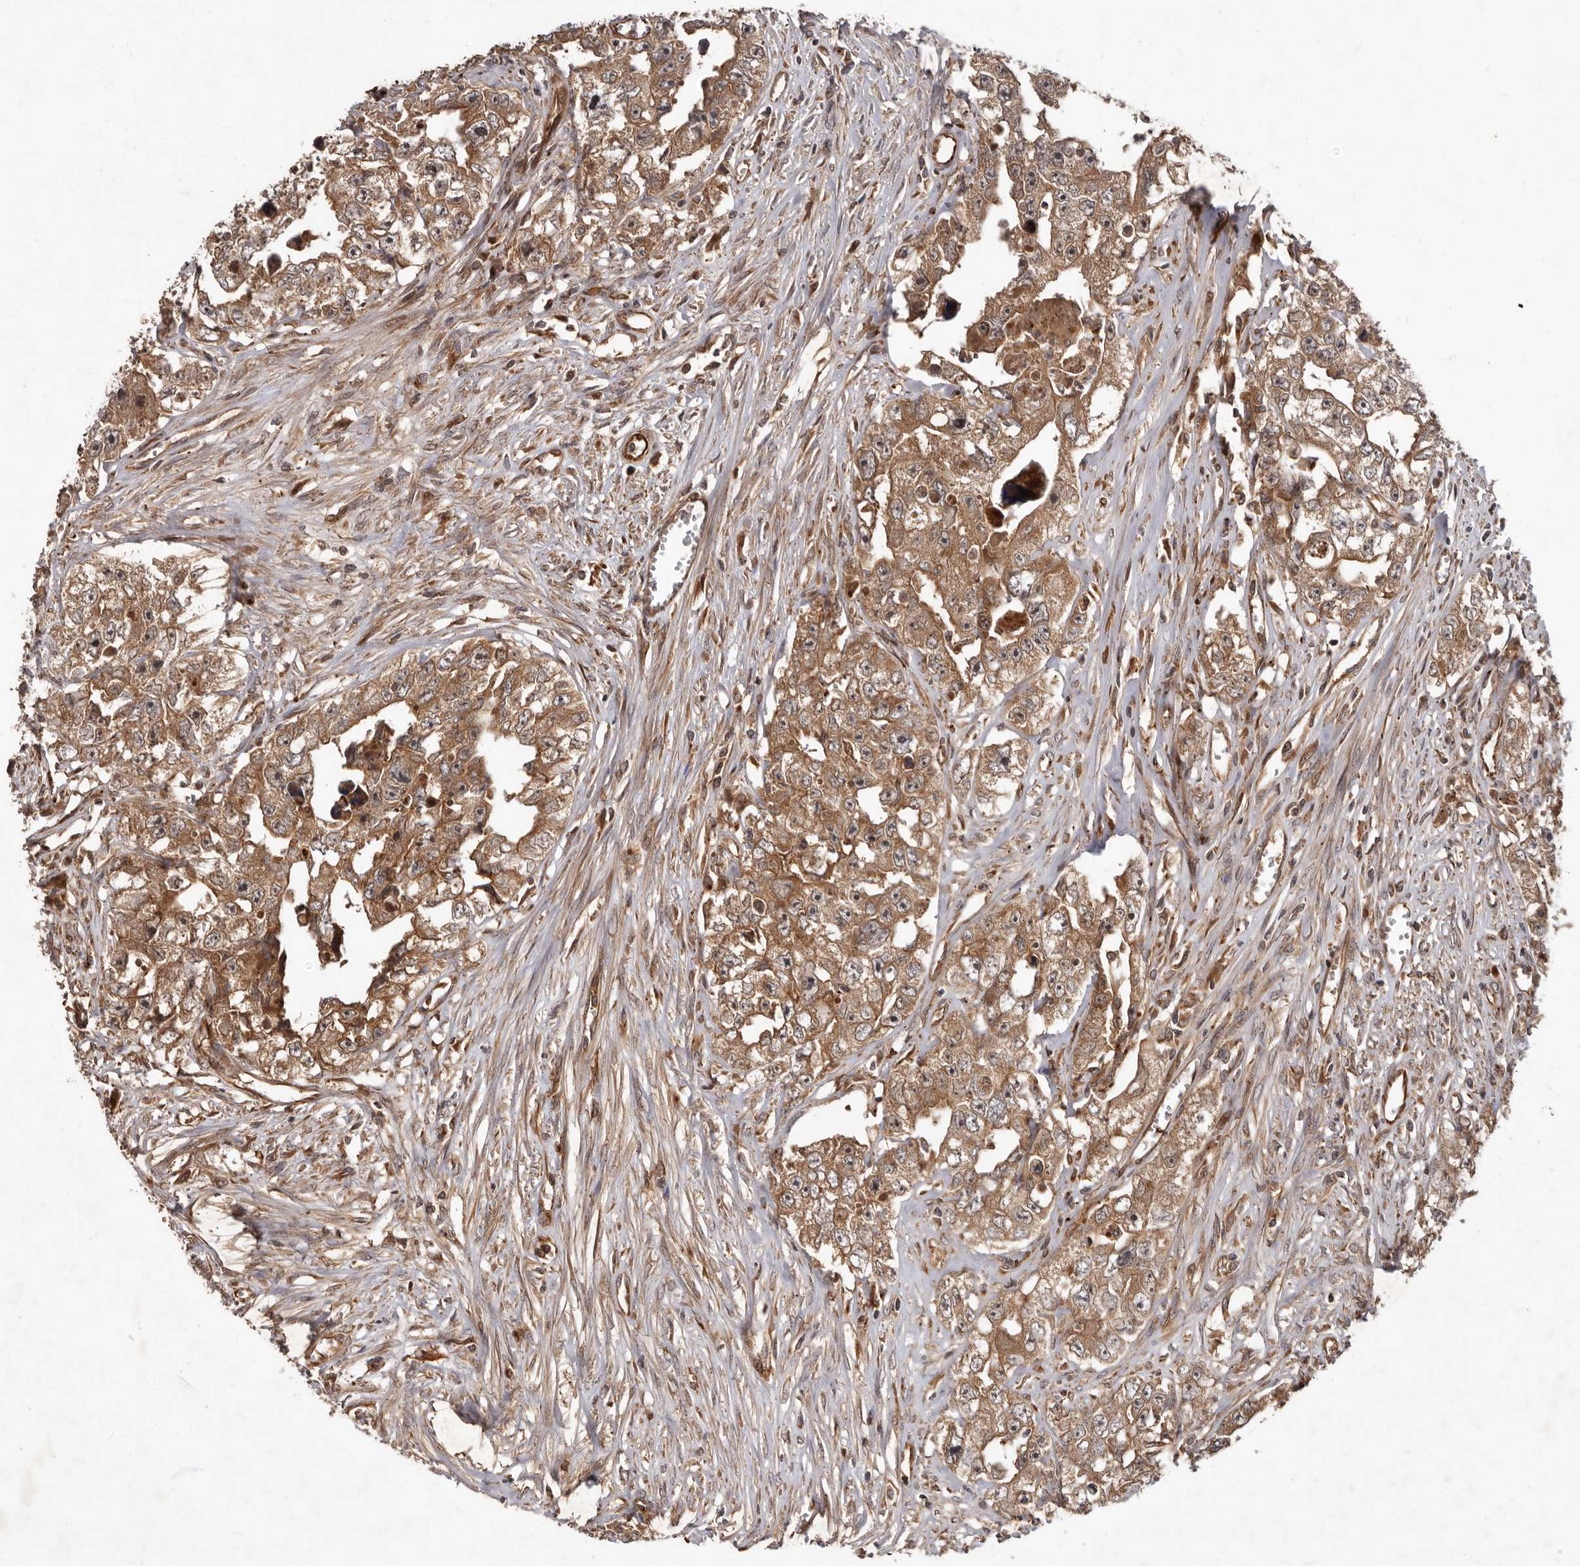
{"staining": {"intensity": "moderate", "quantity": ">75%", "location": "cytoplasmic/membranous"}, "tissue": "testis cancer", "cell_type": "Tumor cells", "image_type": "cancer", "snomed": [{"axis": "morphology", "description": "Seminoma, NOS"}, {"axis": "morphology", "description": "Carcinoma, Embryonal, NOS"}, {"axis": "topography", "description": "Testis"}], "caption": "High-power microscopy captured an immunohistochemistry image of testis cancer (embryonal carcinoma), revealing moderate cytoplasmic/membranous positivity in approximately >75% of tumor cells.", "gene": "STK36", "patient": {"sex": "male", "age": 43}}